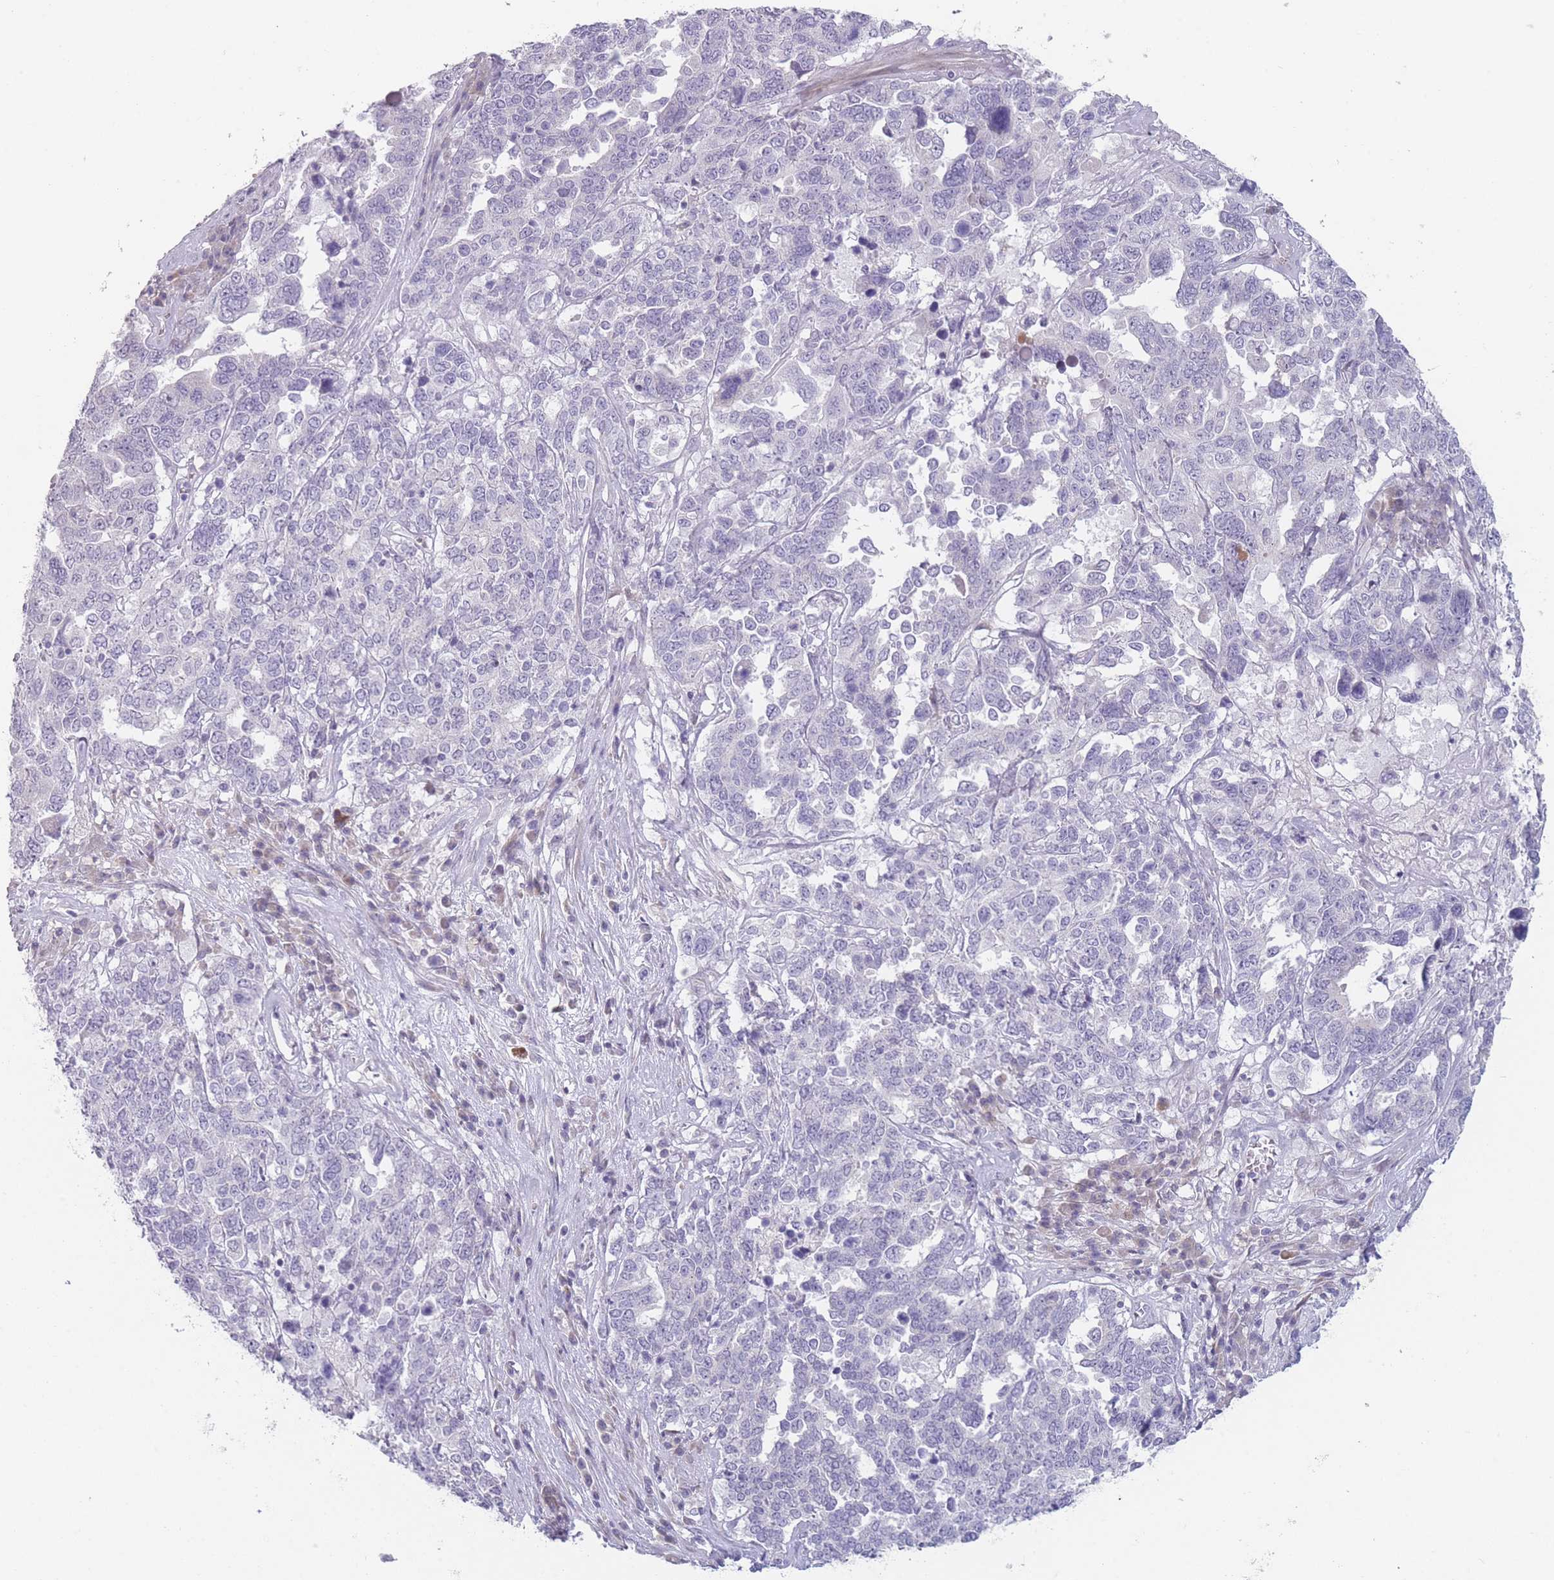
{"staining": {"intensity": "negative", "quantity": "none", "location": "none"}, "tissue": "ovarian cancer", "cell_type": "Tumor cells", "image_type": "cancer", "snomed": [{"axis": "morphology", "description": "Carcinoma, endometroid"}, {"axis": "topography", "description": "Ovary"}], "caption": "A photomicrograph of human ovarian endometroid carcinoma is negative for staining in tumor cells.", "gene": "PAIP2B", "patient": {"sex": "female", "age": 62}}